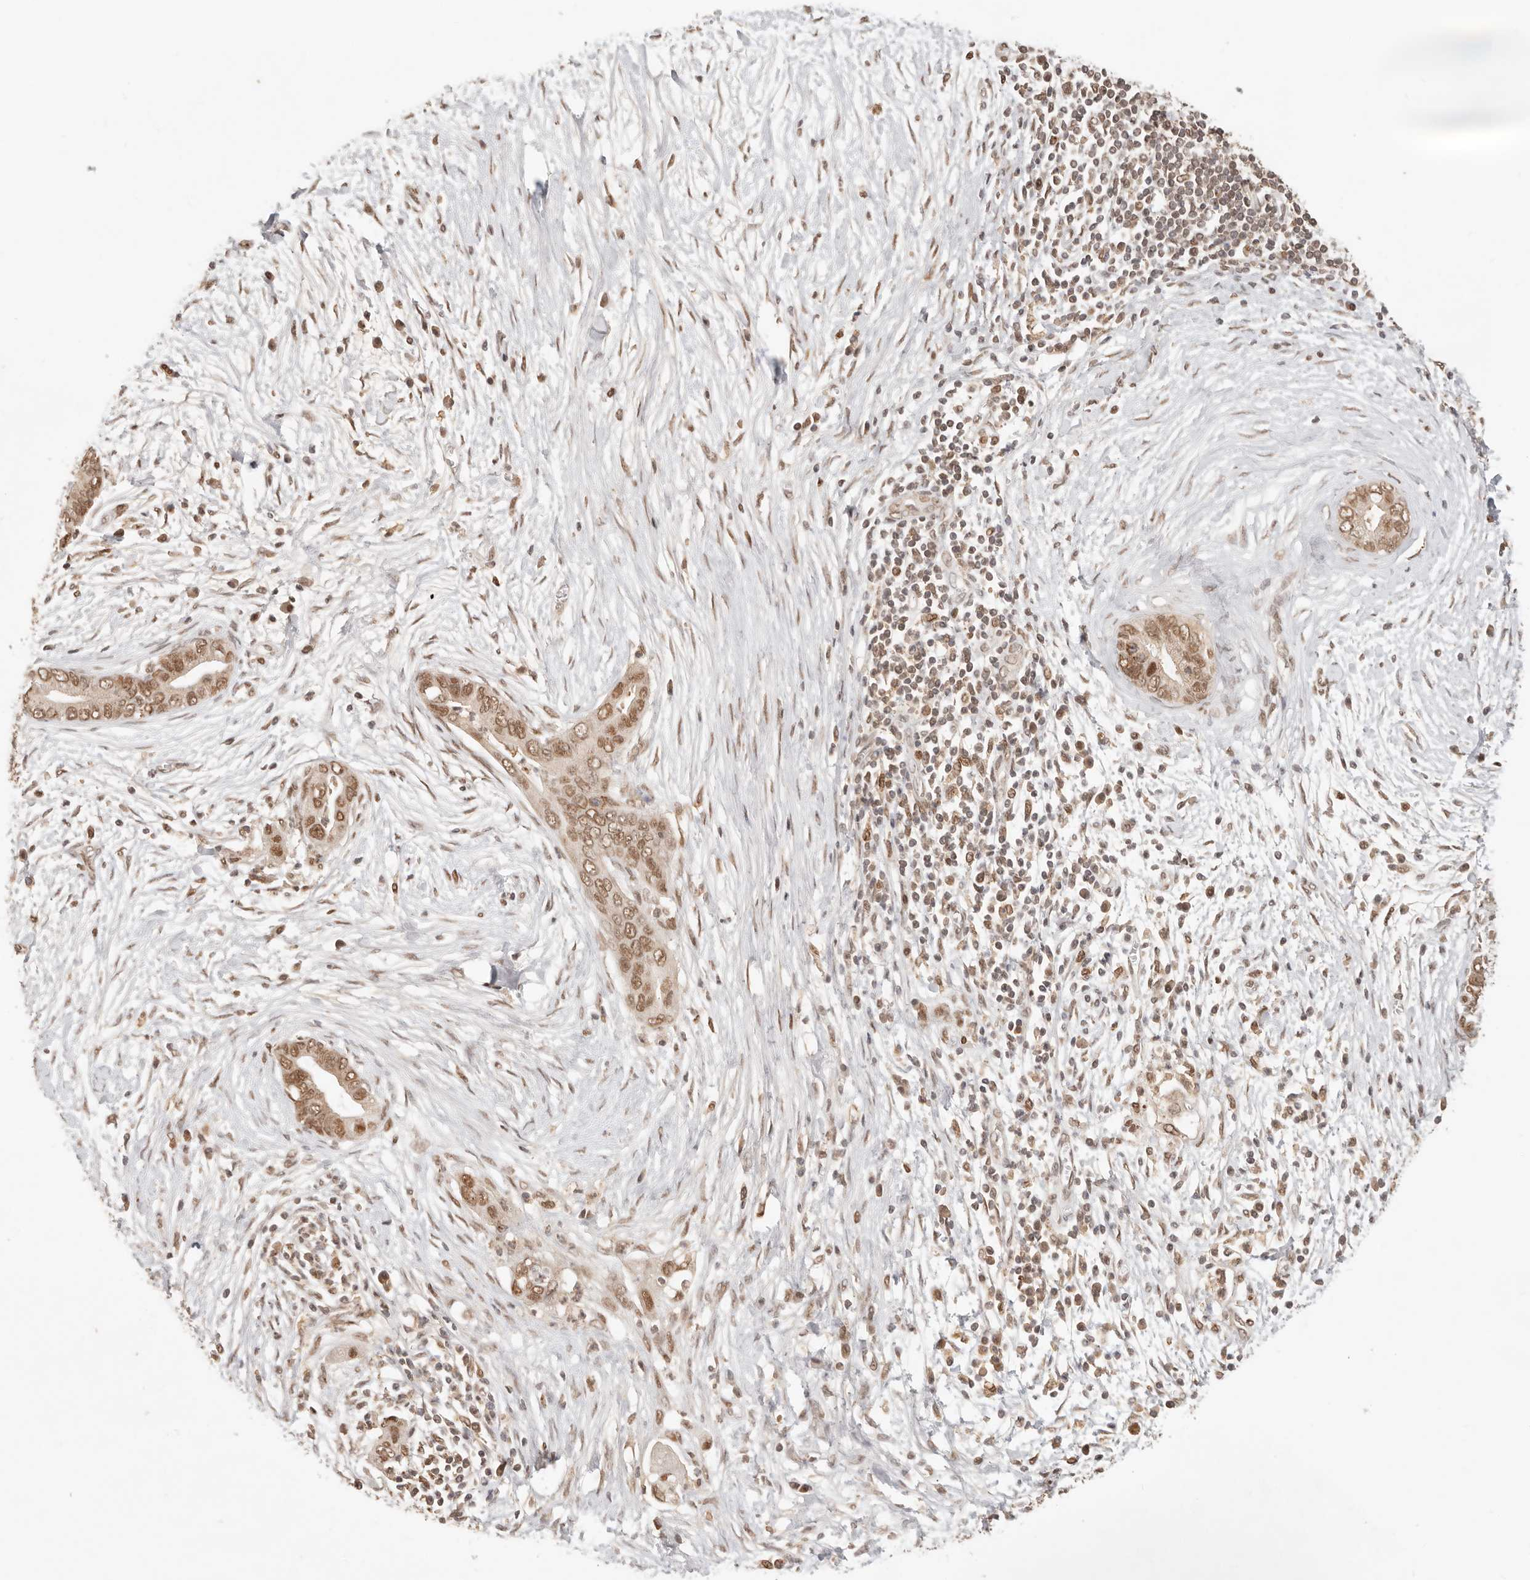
{"staining": {"intensity": "moderate", "quantity": ">75%", "location": "nuclear"}, "tissue": "pancreatic cancer", "cell_type": "Tumor cells", "image_type": "cancer", "snomed": [{"axis": "morphology", "description": "Adenocarcinoma, NOS"}, {"axis": "topography", "description": "Pancreas"}], "caption": "A micrograph of pancreatic adenocarcinoma stained for a protein shows moderate nuclear brown staining in tumor cells.", "gene": "NPAS2", "patient": {"sex": "male", "age": 75}}